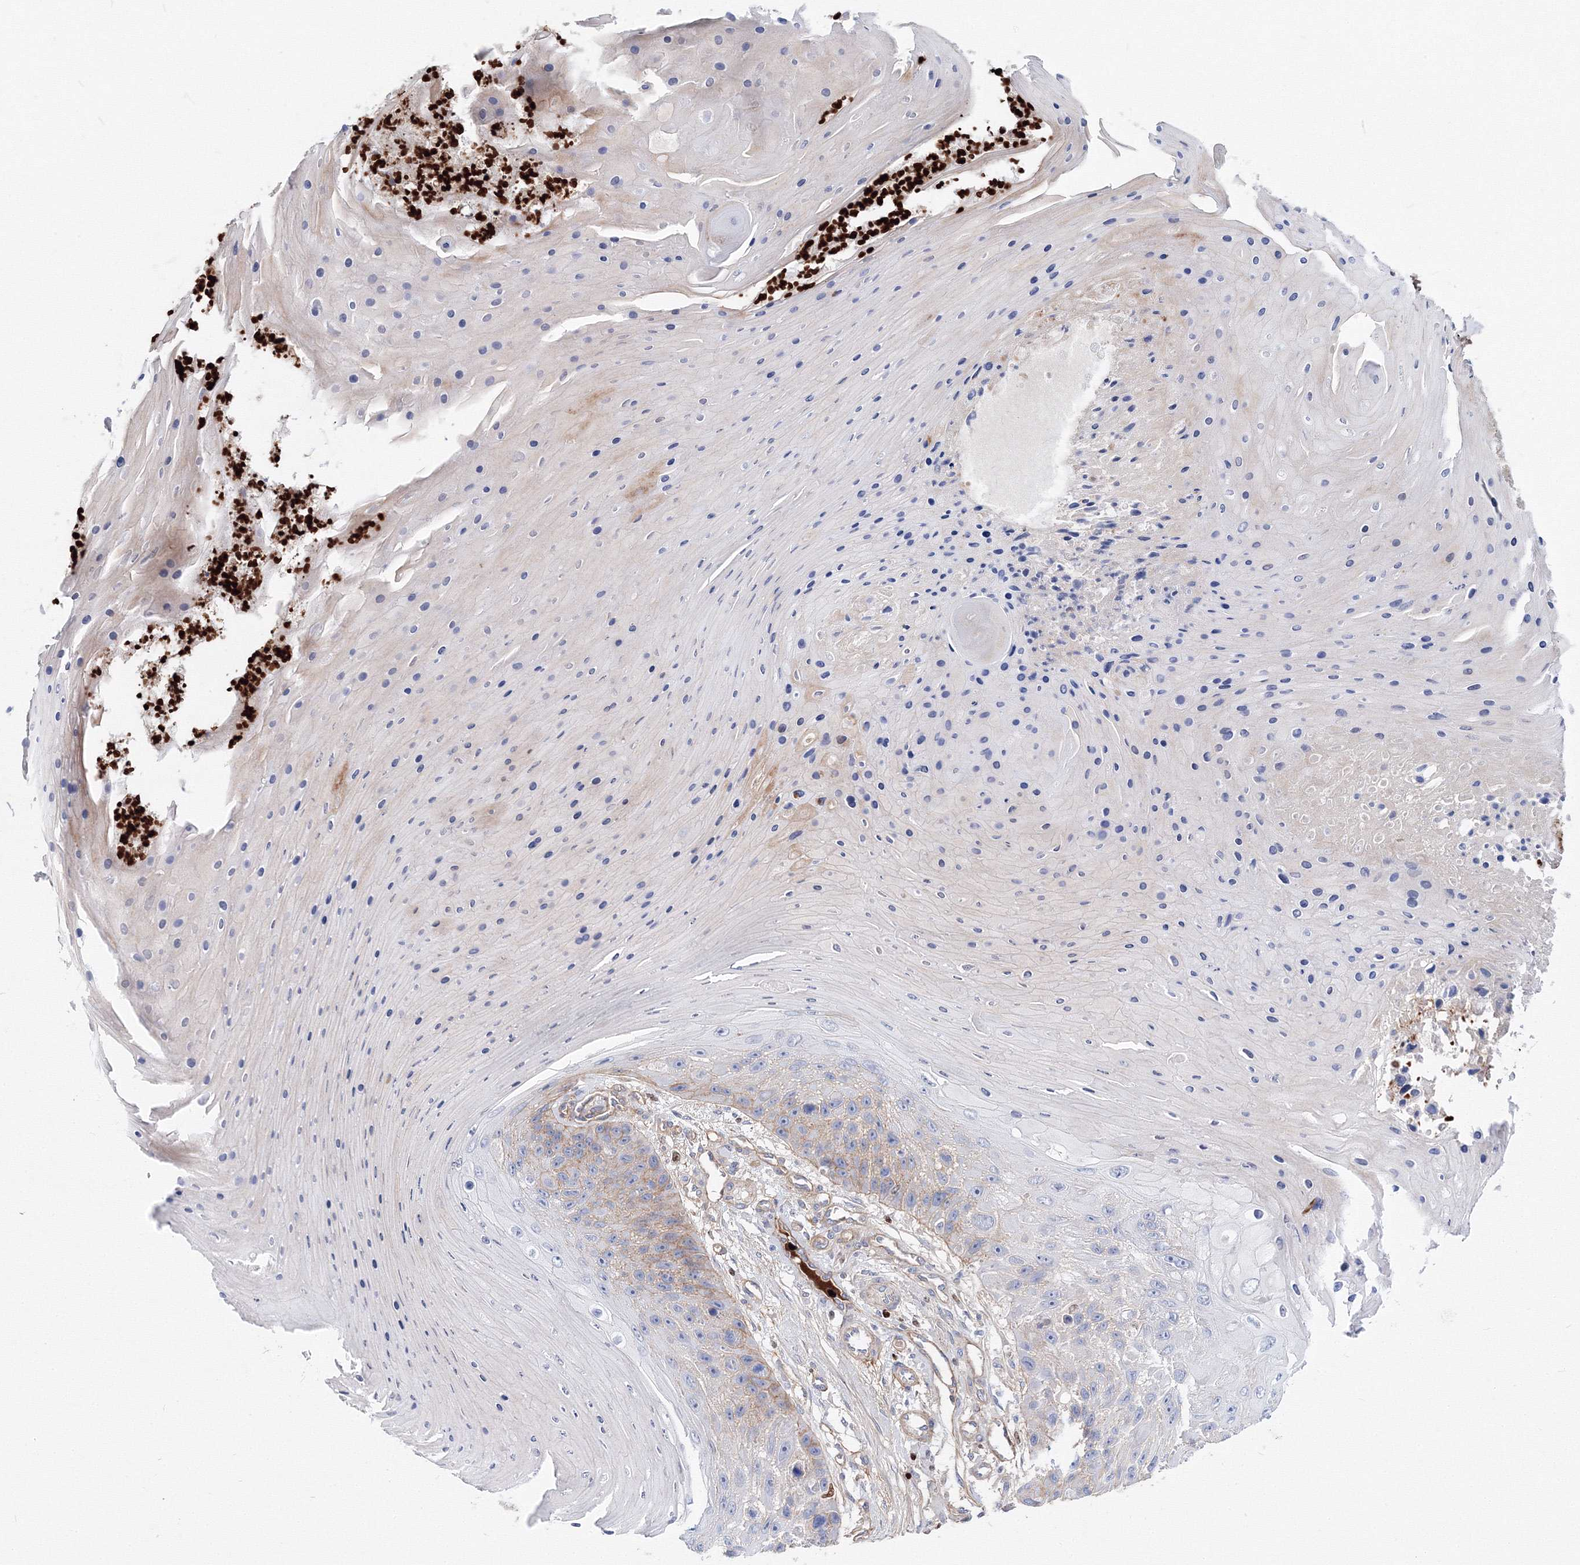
{"staining": {"intensity": "weak", "quantity": "<25%", "location": "cytoplasmic/membranous"}, "tissue": "skin cancer", "cell_type": "Tumor cells", "image_type": "cancer", "snomed": [{"axis": "morphology", "description": "Squamous cell carcinoma, NOS"}, {"axis": "topography", "description": "Skin"}], "caption": "Image shows no significant protein positivity in tumor cells of skin squamous cell carcinoma. The staining was performed using DAB to visualize the protein expression in brown, while the nuclei were stained in blue with hematoxylin (Magnification: 20x).", "gene": "C11orf52", "patient": {"sex": "female", "age": 88}}